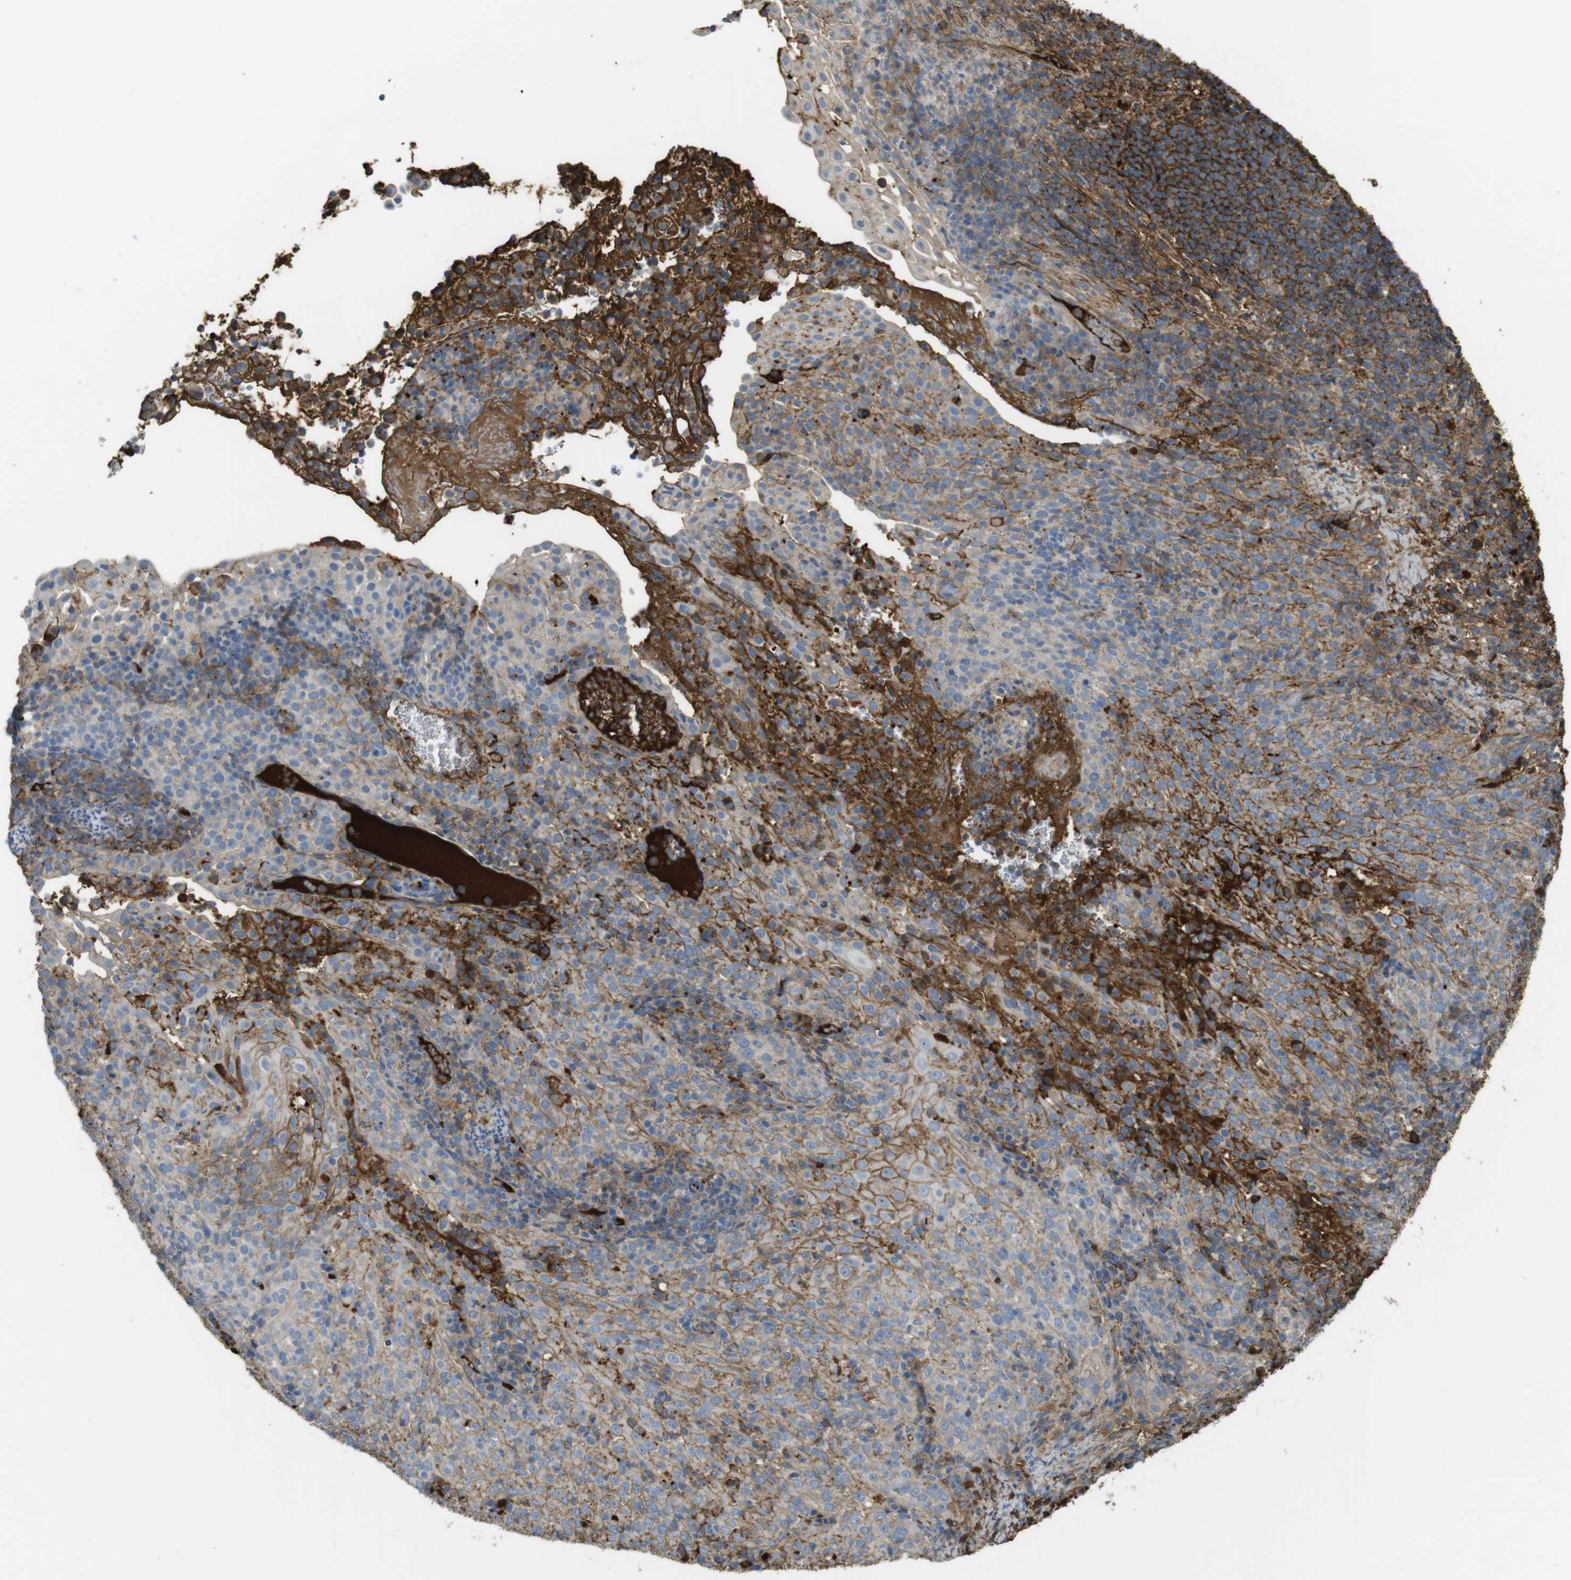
{"staining": {"intensity": "moderate", "quantity": ">75%", "location": "cytoplasmic/membranous"}, "tissue": "cervical cancer", "cell_type": "Tumor cells", "image_type": "cancer", "snomed": [{"axis": "morphology", "description": "Squamous cell carcinoma, NOS"}, {"axis": "topography", "description": "Cervix"}], "caption": "A micrograph of cervical cancer (squamous cell carcinoma) stained for a protein demonstrates moderate cytoplasmic/membranous brown staining in tumor cells.", "gene": "LTBP4", "patient": {"sex": "female", "age": 51}}